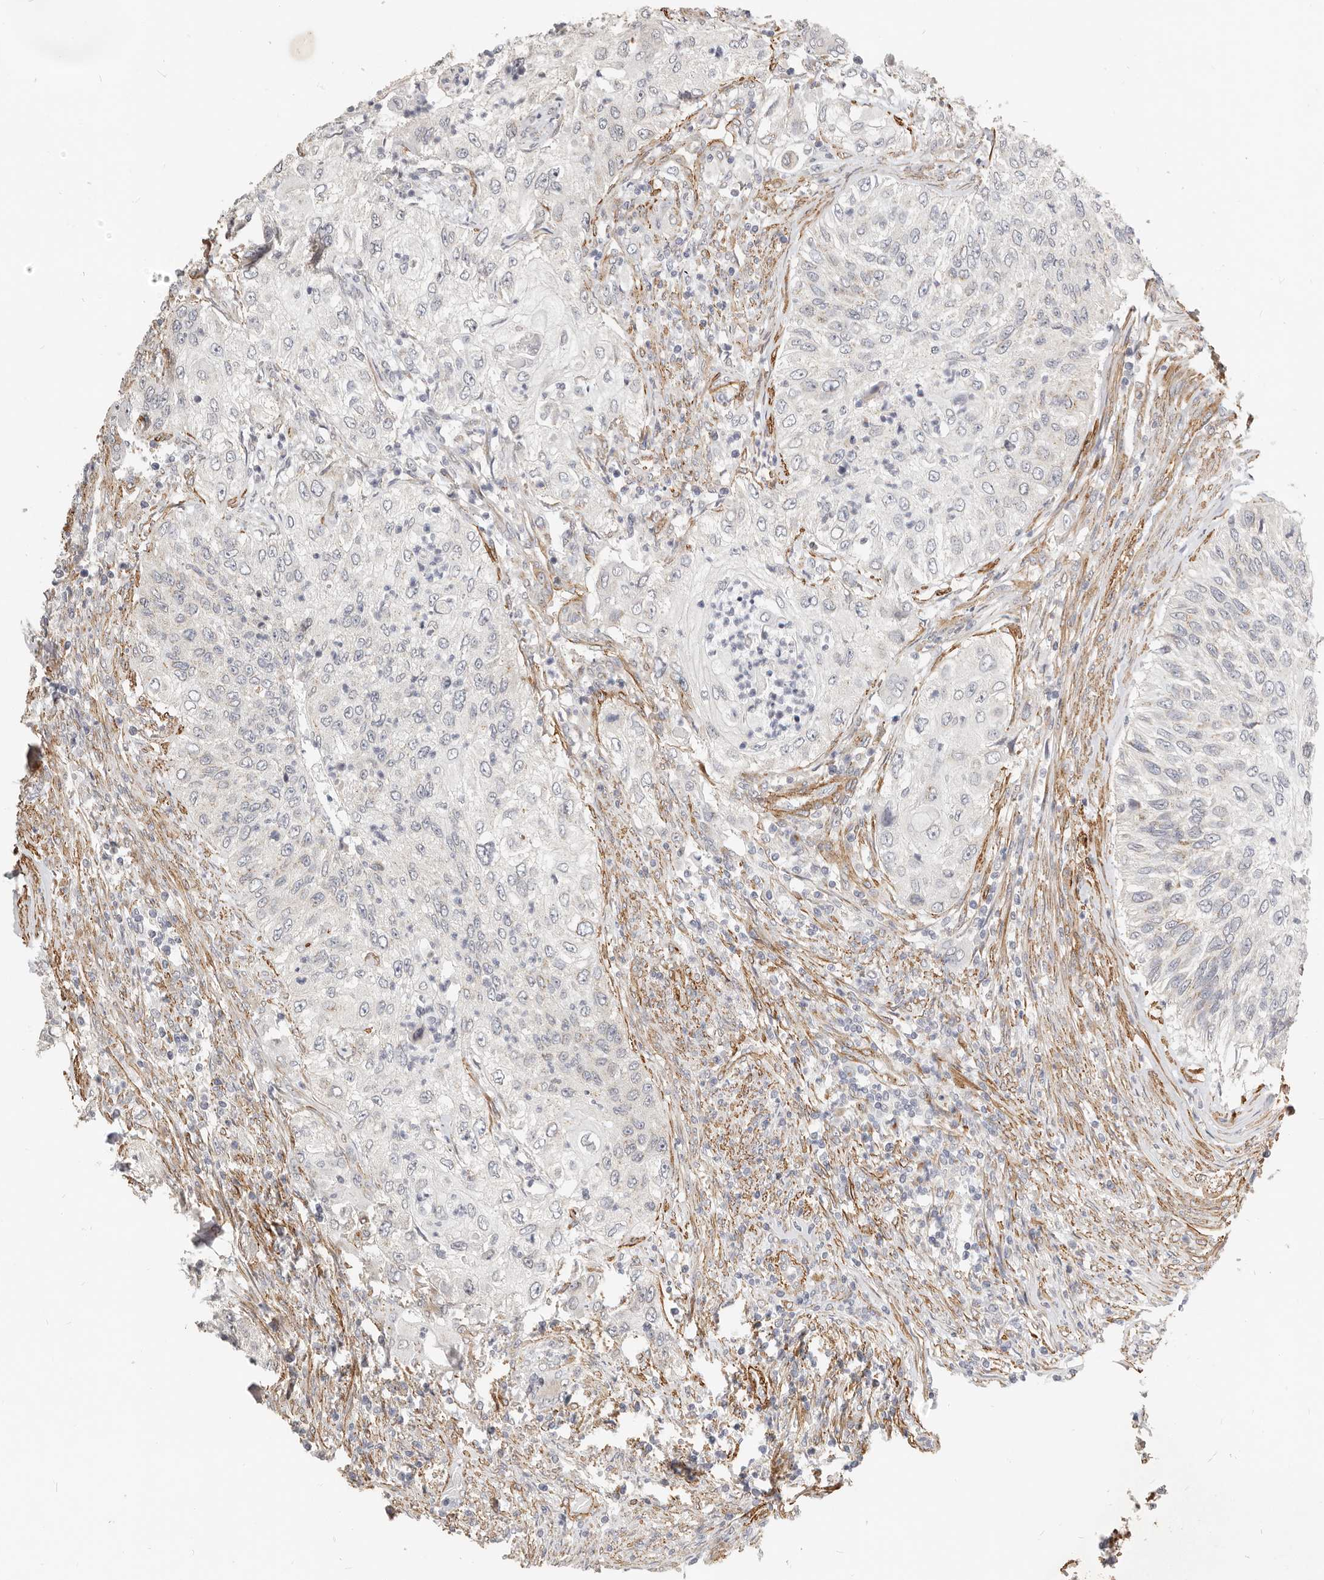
{"staining": {"intensity": "negative", "quantity": "none", "location": "none"}, "tissue": "urothelial cancer", "cell_type": "Tumor cells", "image_type": "cancer", "snomed": [{"axis": "morphology", "description": "Urothelial carcinoma, High grade"}, {"axis": "topography", "description": "Urinary bladder"}], "caption": "High magnification brightfield microscopy of urothelial carcinoma (high-grade) stained with DAB (brown) and counterstained with hematoxylin (blue): tumor cells show no significant staining.", "gene": "RABAC1", "patient": {"sex": "female", "age": 60}}